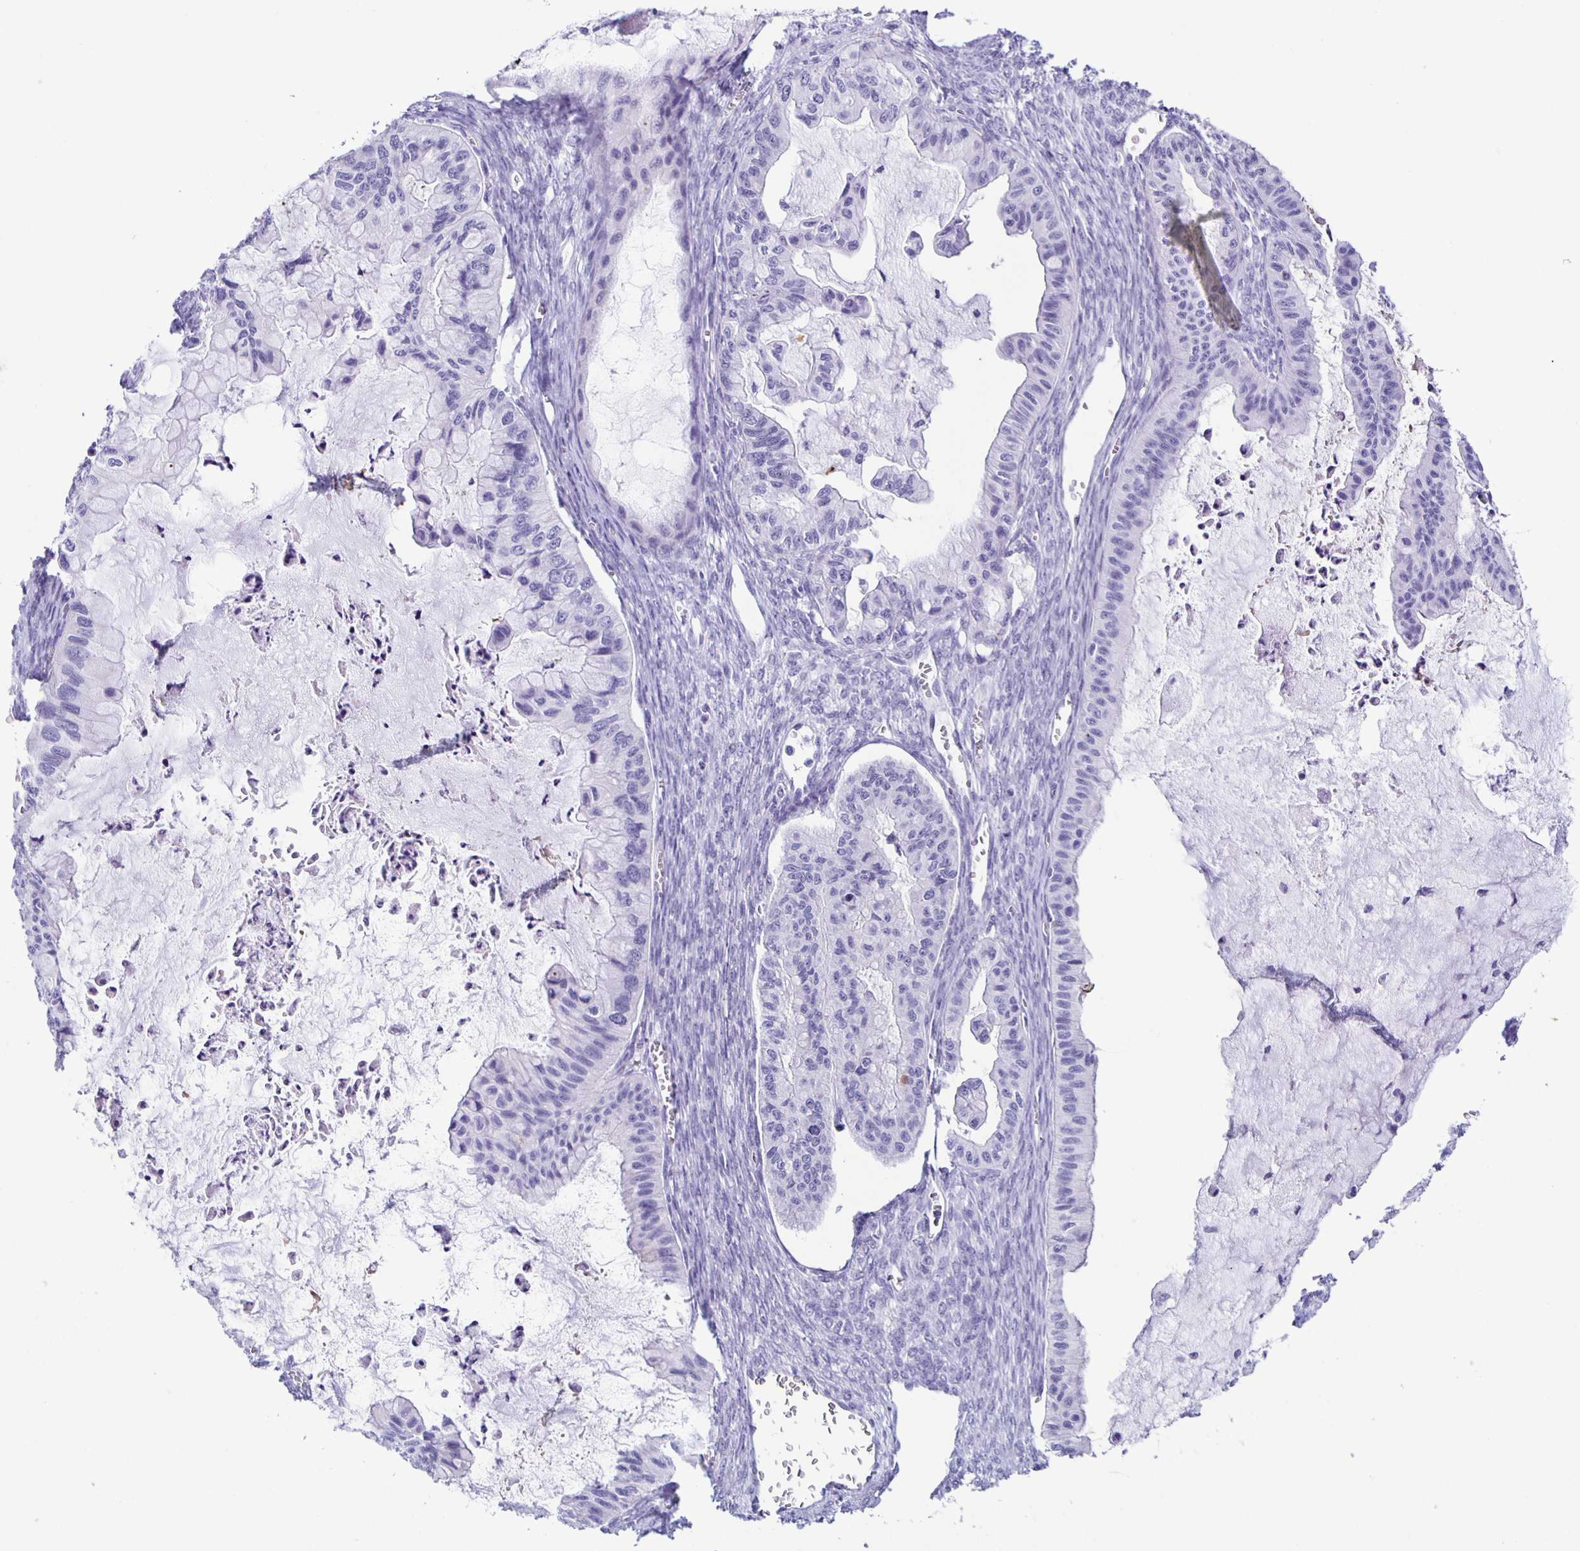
{"staining": {"intensity": "negative", "quantity": "none", "location": "none"}, "tissue": "ovarian cancer", "cell_type": "Tumor cells", "image_type": "cancer", "snomed": [{"axis": "morphology", "description": "Cystadenocarcinoma, mucinous, NOS"}, {"axis": "topography", "description": "Ovary"}], "caption": "IHC of human mucinous cystadenocarcinoma (ovarian) reveals no positivity in tumor cells.", "gene": "AQP6", "patient": {"sex": "female", "age": 72}}